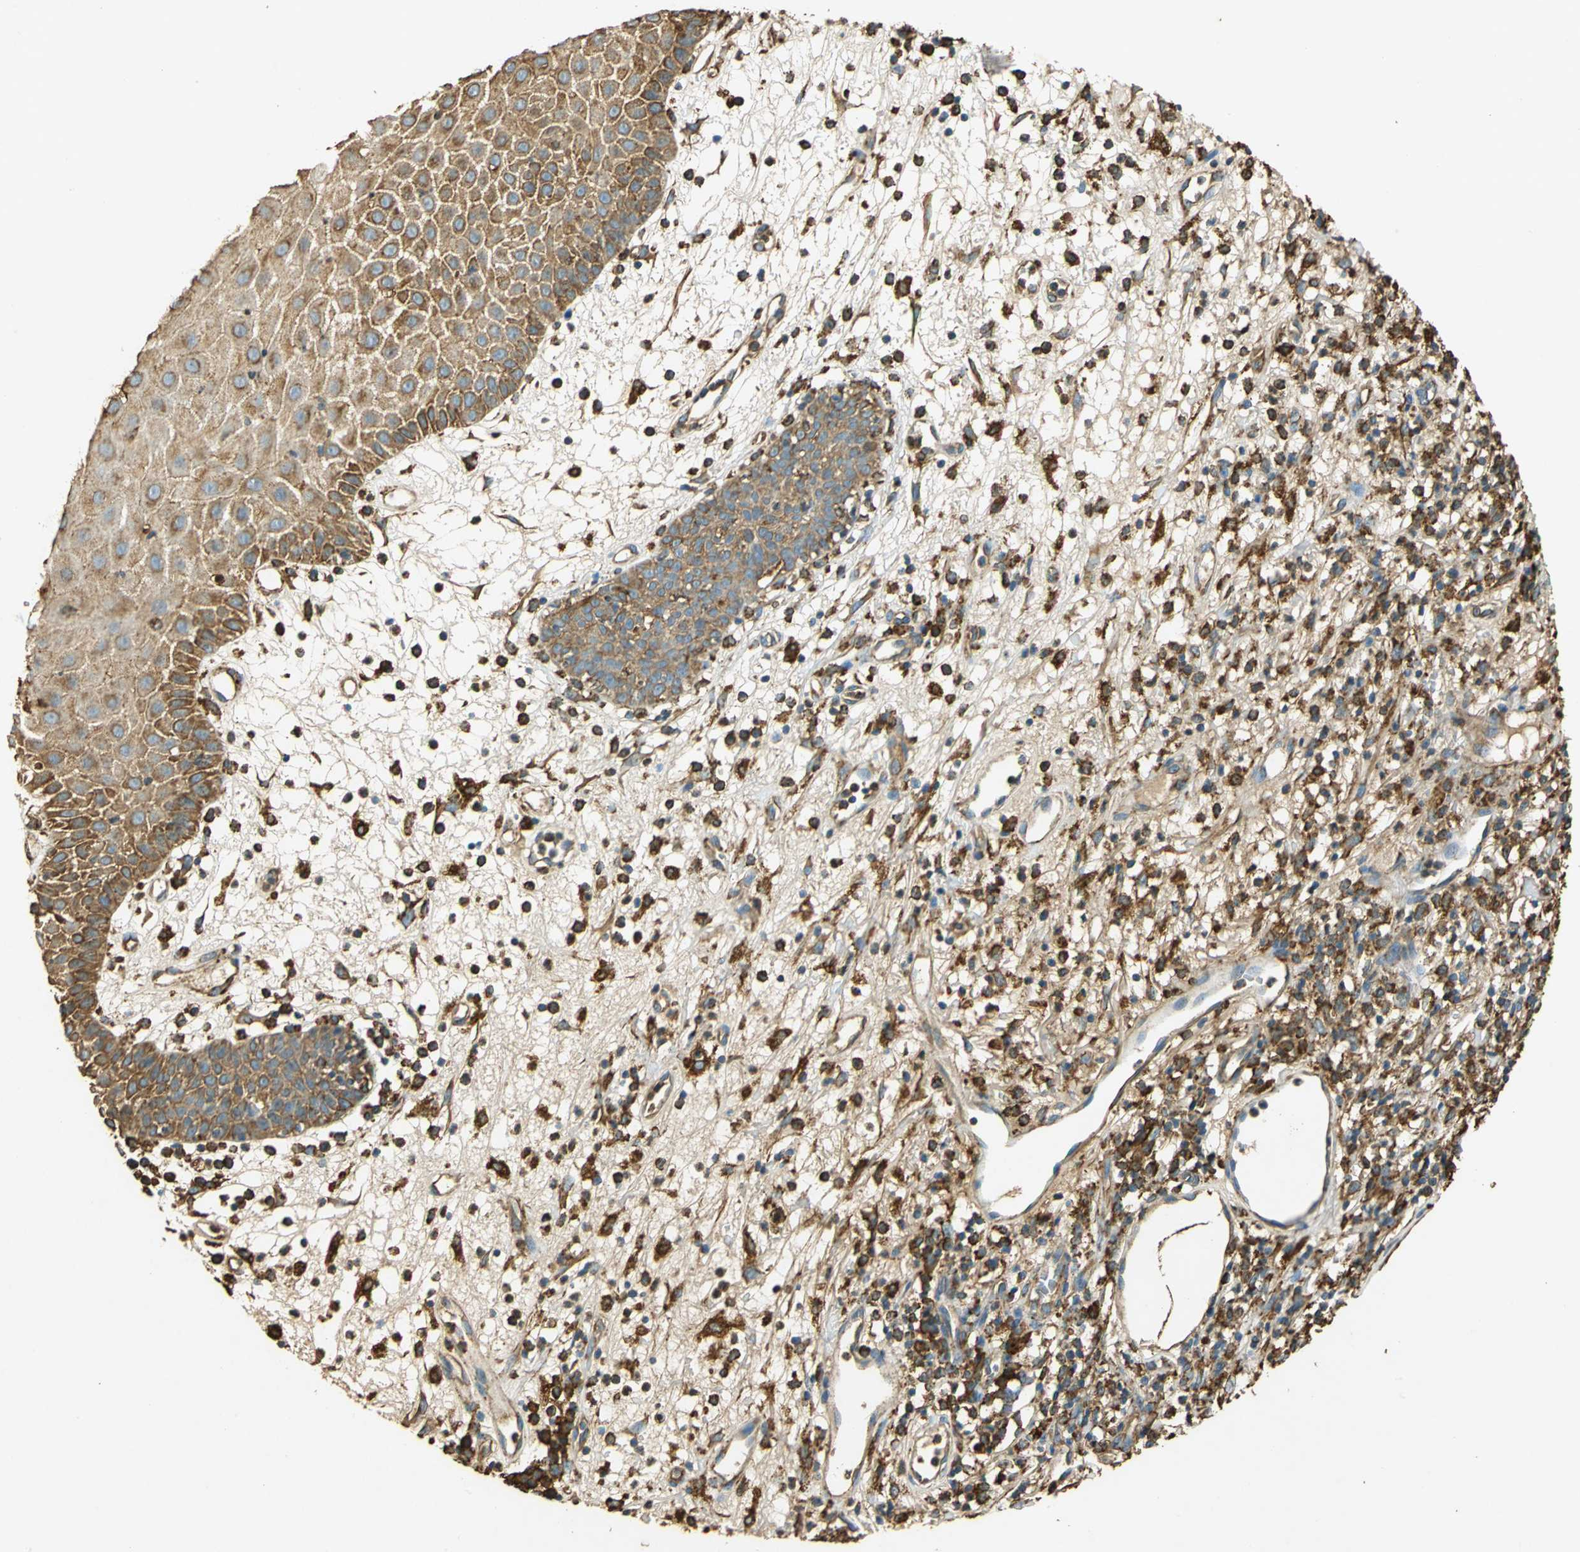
{"staining": {"intensity": "moderate", "quantity": ">75%", "location": "cytoplasmic/membranous"}, "tissue": "skin cancer", "cell_type": "Tumor cells", "image_type": "cancer", "snomed": [{"axis": "morphology", "description": "Squamous cell carcinoma, NOS"}, {"axis": "topography", "description": "Skin"}], "caption": "About >75% of tumor cells in human skin cancer exhibit moderate cytoplasmic/membranous protein expression as visualized by brown immunohistochemical staining.", "gene": "HSP90B1", "patient": {"sex": "female", "age": 78}}